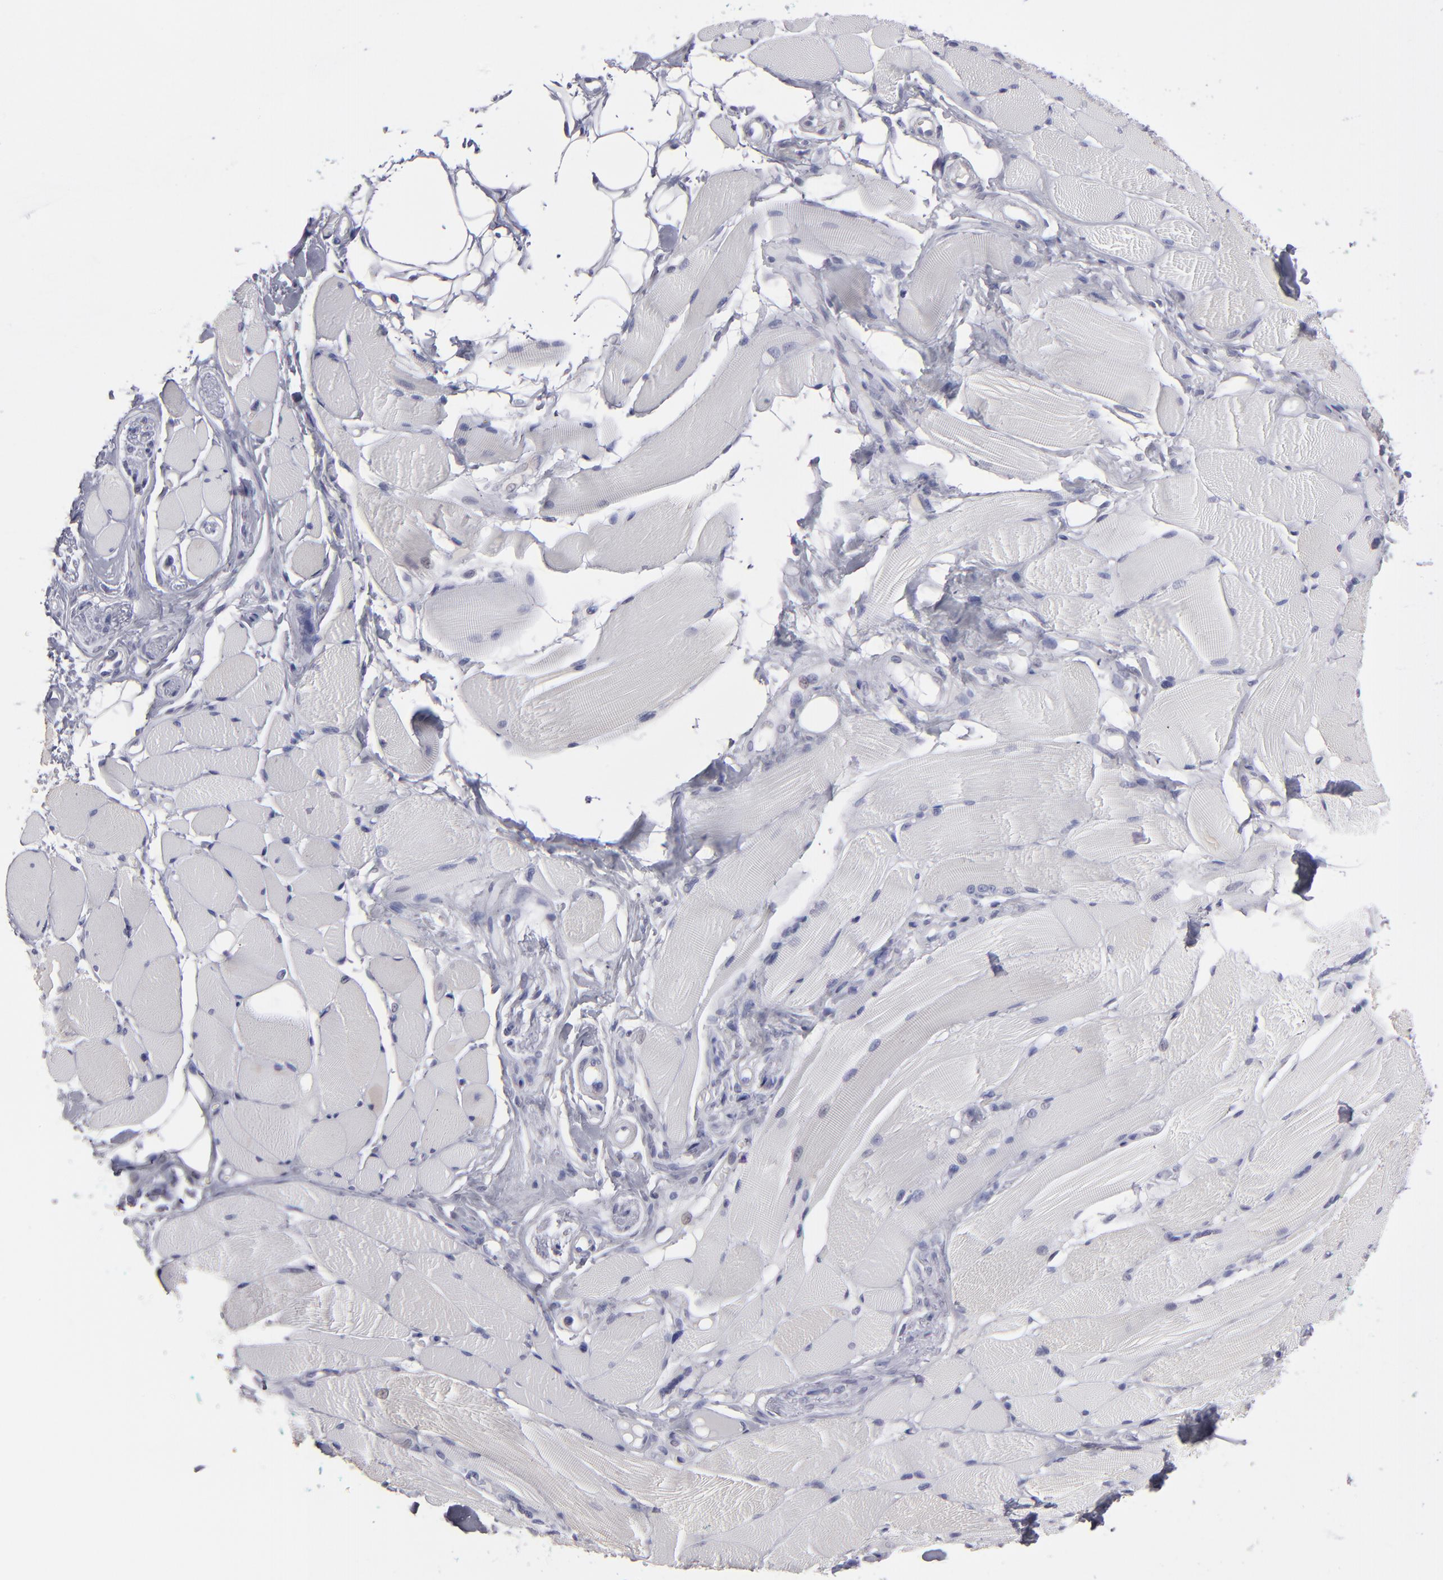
{"staining": {"intensity": "negative", "quantity": "none", "location": "none"}, "tissue": "skeletal muscle", "cell_type": "Myocytes", "image_type": "normal", "snomed": [{"axis": "morphology", "description": "Normal tissue, NOS"}, {"axis": "topography", "description": "Skeletal muscle"}, {"axis": "topography", "description": "Peripheral nerve tissue"}], "caption": "This is an IHC image of unremarkable human skeletal muscle. There is no positivity in myocytes.", "gene": "ALDOB", "patient": {"sex": "female", "age": 84}}